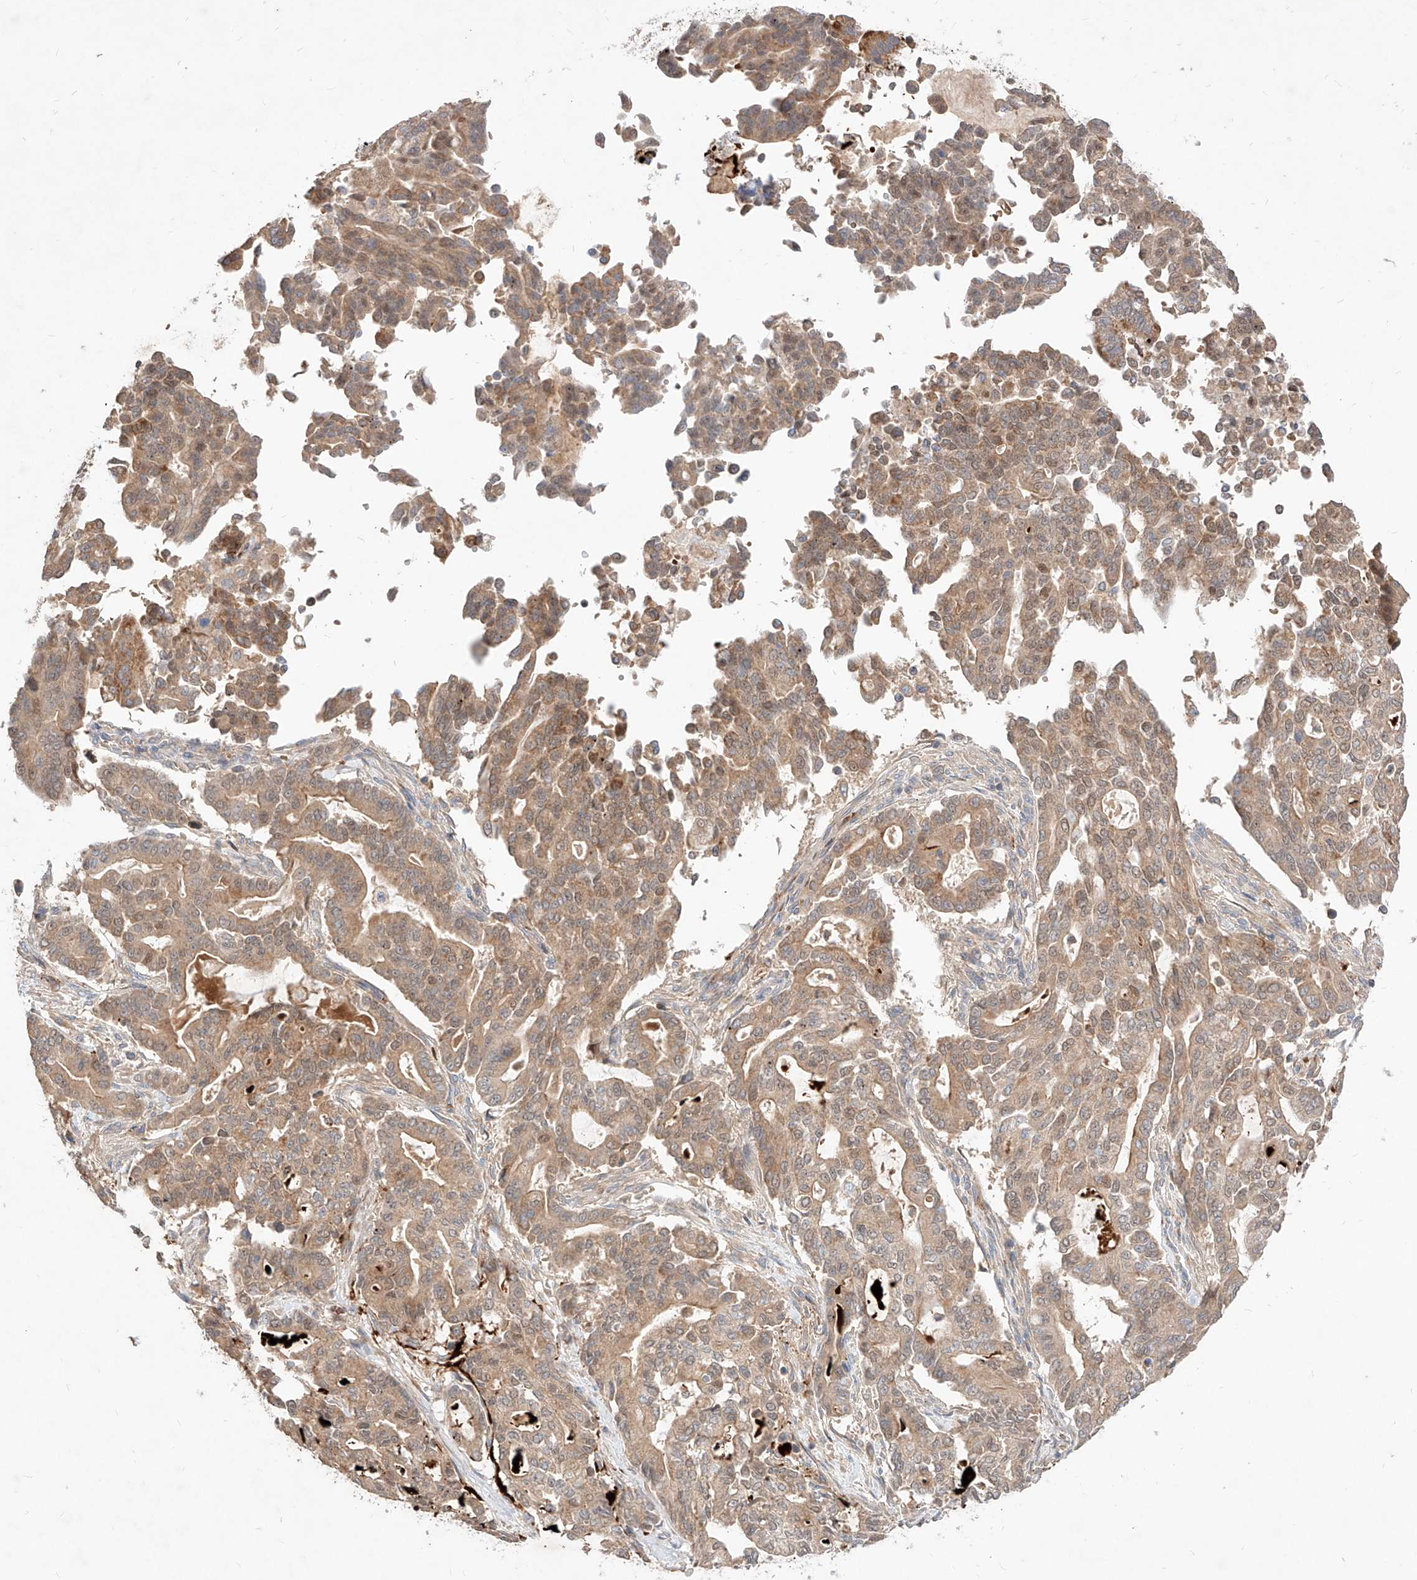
{"staining": {"intensity": "moderate", "quantity": ">75%", "location": "cytoplasmic/membranous,nuclear"}, "tissue": "pancreatic cancer", "cell_type": "Tumor cells", "image_type": "cancer", "snomed": [{"axis": "morphology", "description": "Adenocarcinoma, NOS"}, {"axis": "topography", "description": "Pancreas"}], "caption": "High-power microscopy captured an immunohistochemistry (IHC) micrograph of pancreatic adenocarcinoma, revealing moderate cytoplasmic/membranous and nuclear expression in approximately >75% of tumor cells. The staining was performed using DAB to visualize the protein expression in brown, while the nuclei were stained in blue with hematoxylin (Magnification: 20x).", "gene": "TSNAX", "patient": {"sex": "male", "age": 63}}